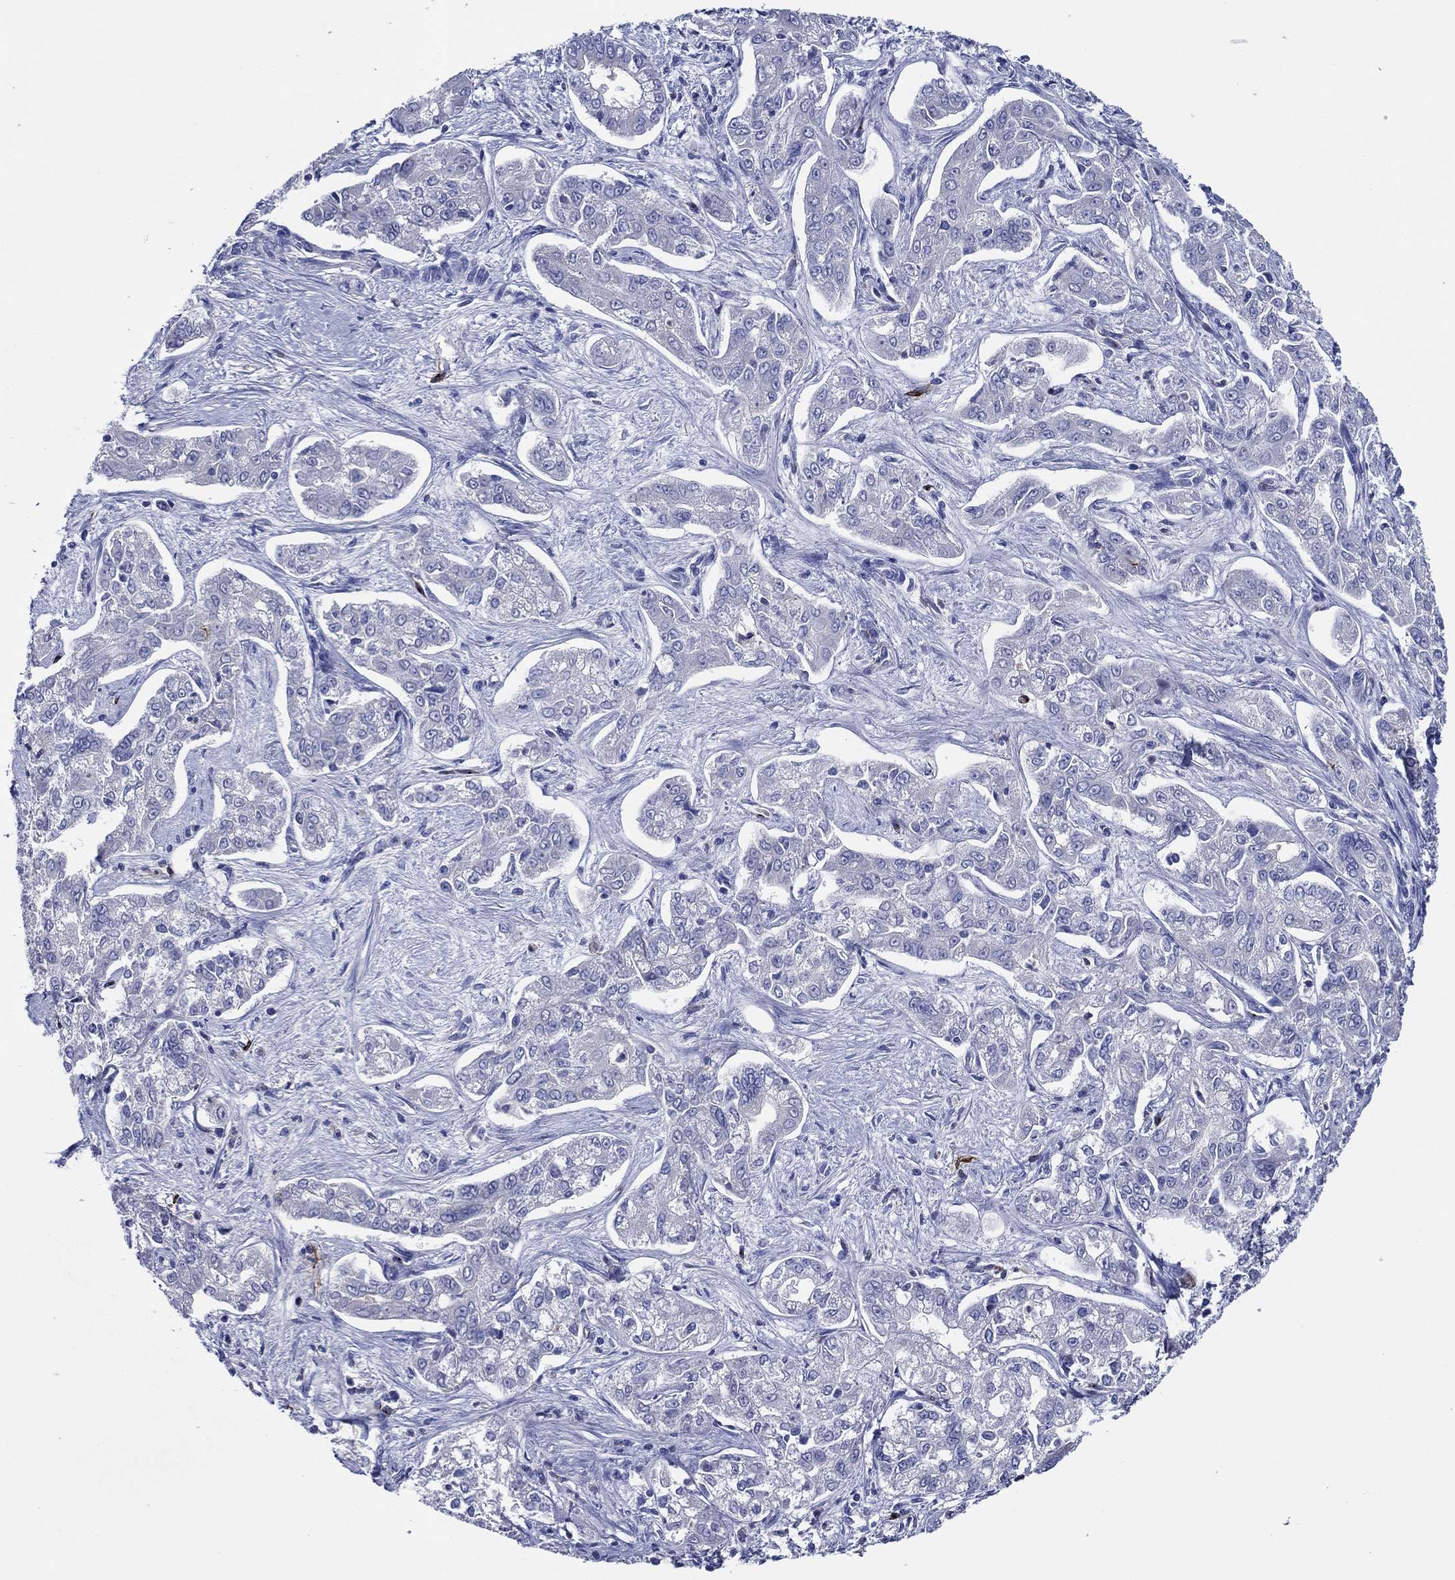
{"staining": {"intensity": "negative", "quantity": "none", "location": "none"}, "tissue": "liver cancer", "cell_type": "Tumor cells", "image_type": "cancer", "snomed": [{"axis": "morphology", "description": "Cholangiocarcinoma"}, {"axis": "topography", "description": "Liver"}], "caption": "Liver cancer (cholangiocarcinoma) was stained to show a protein in brown. There is no significant expression in tumor cells. Nuclei are stained in blue.", "gene": "ACE2", "patient": {"sex": "female", "age": 47}}